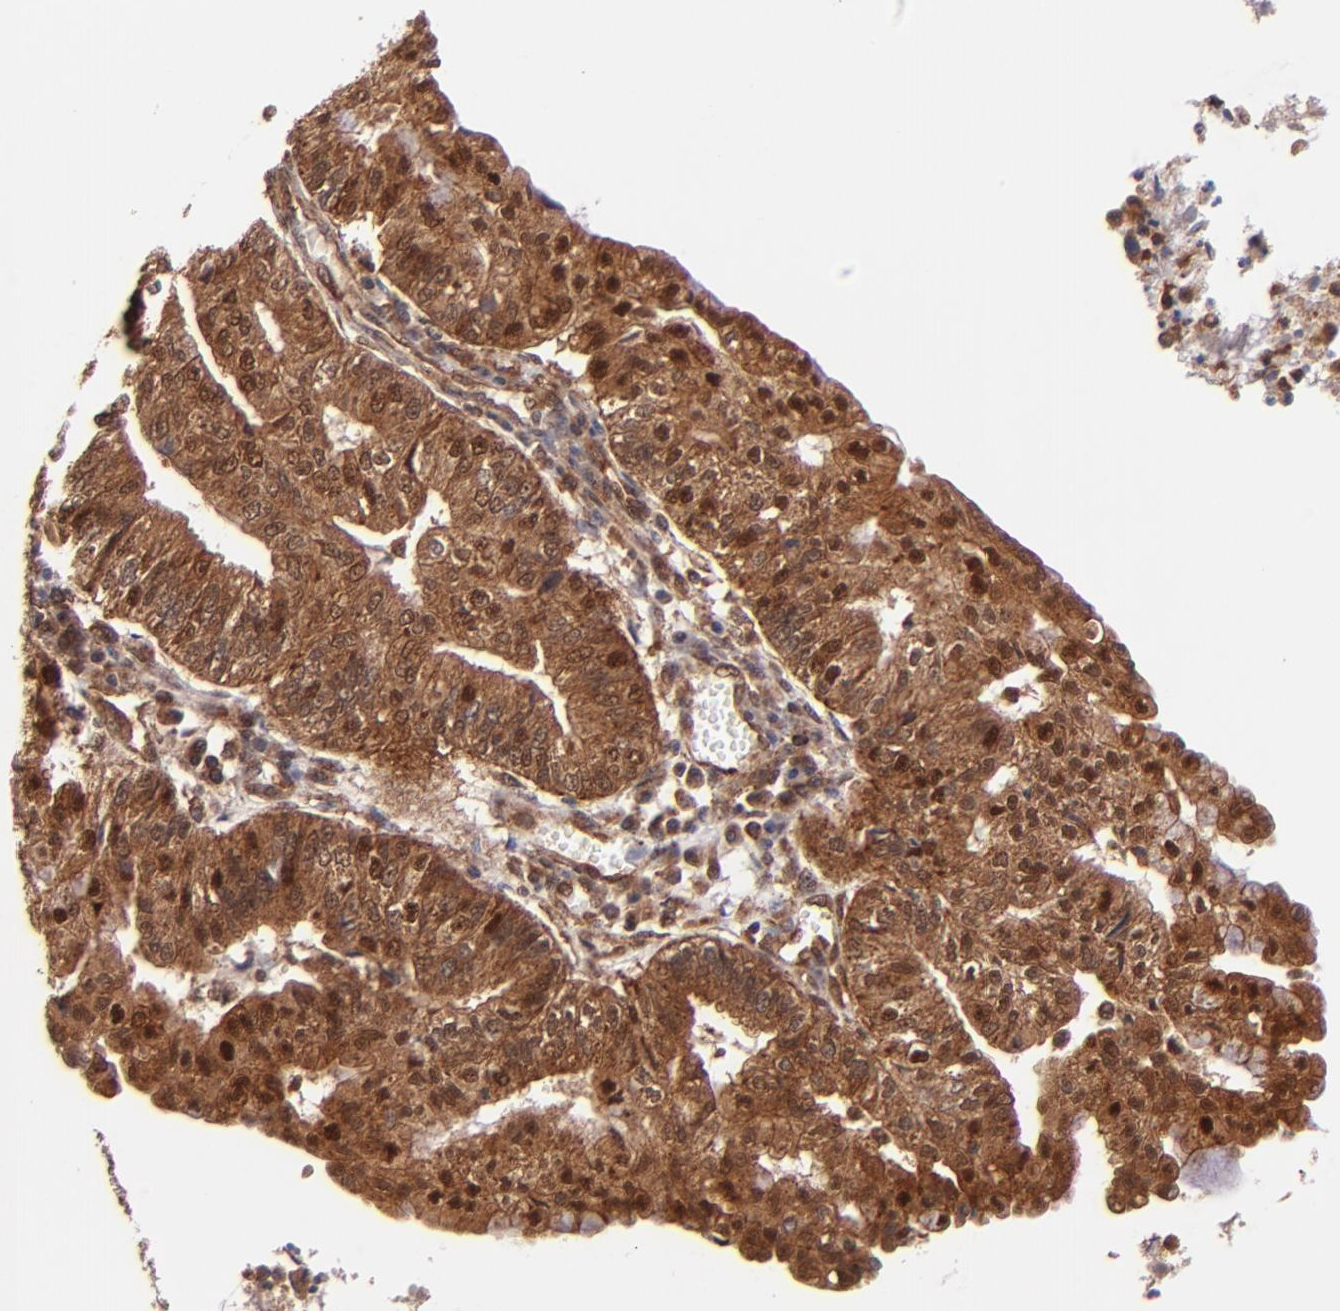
{"staining": {"intensity": "strong", "quantity": ">75%", "location": "cytoplasmic/membranous"}, "tissue": "endometrial cancer", "cell_type": "Tumor cells", "image_type": "cancer", "snomed": [{"axis": "morphology", "description": "Adenocarcinoma, NOS"}, {"axis": "topography", "description": "Endometrium"}], "caption": "Protein analysis of adenocarcinoma (endometrial) tissue demonstrates strong cytoplasmic/membranous expression in approximately >75% of tumor cells.", "gene": "STX8", "patient": {"sex": "female", "age": 59}}